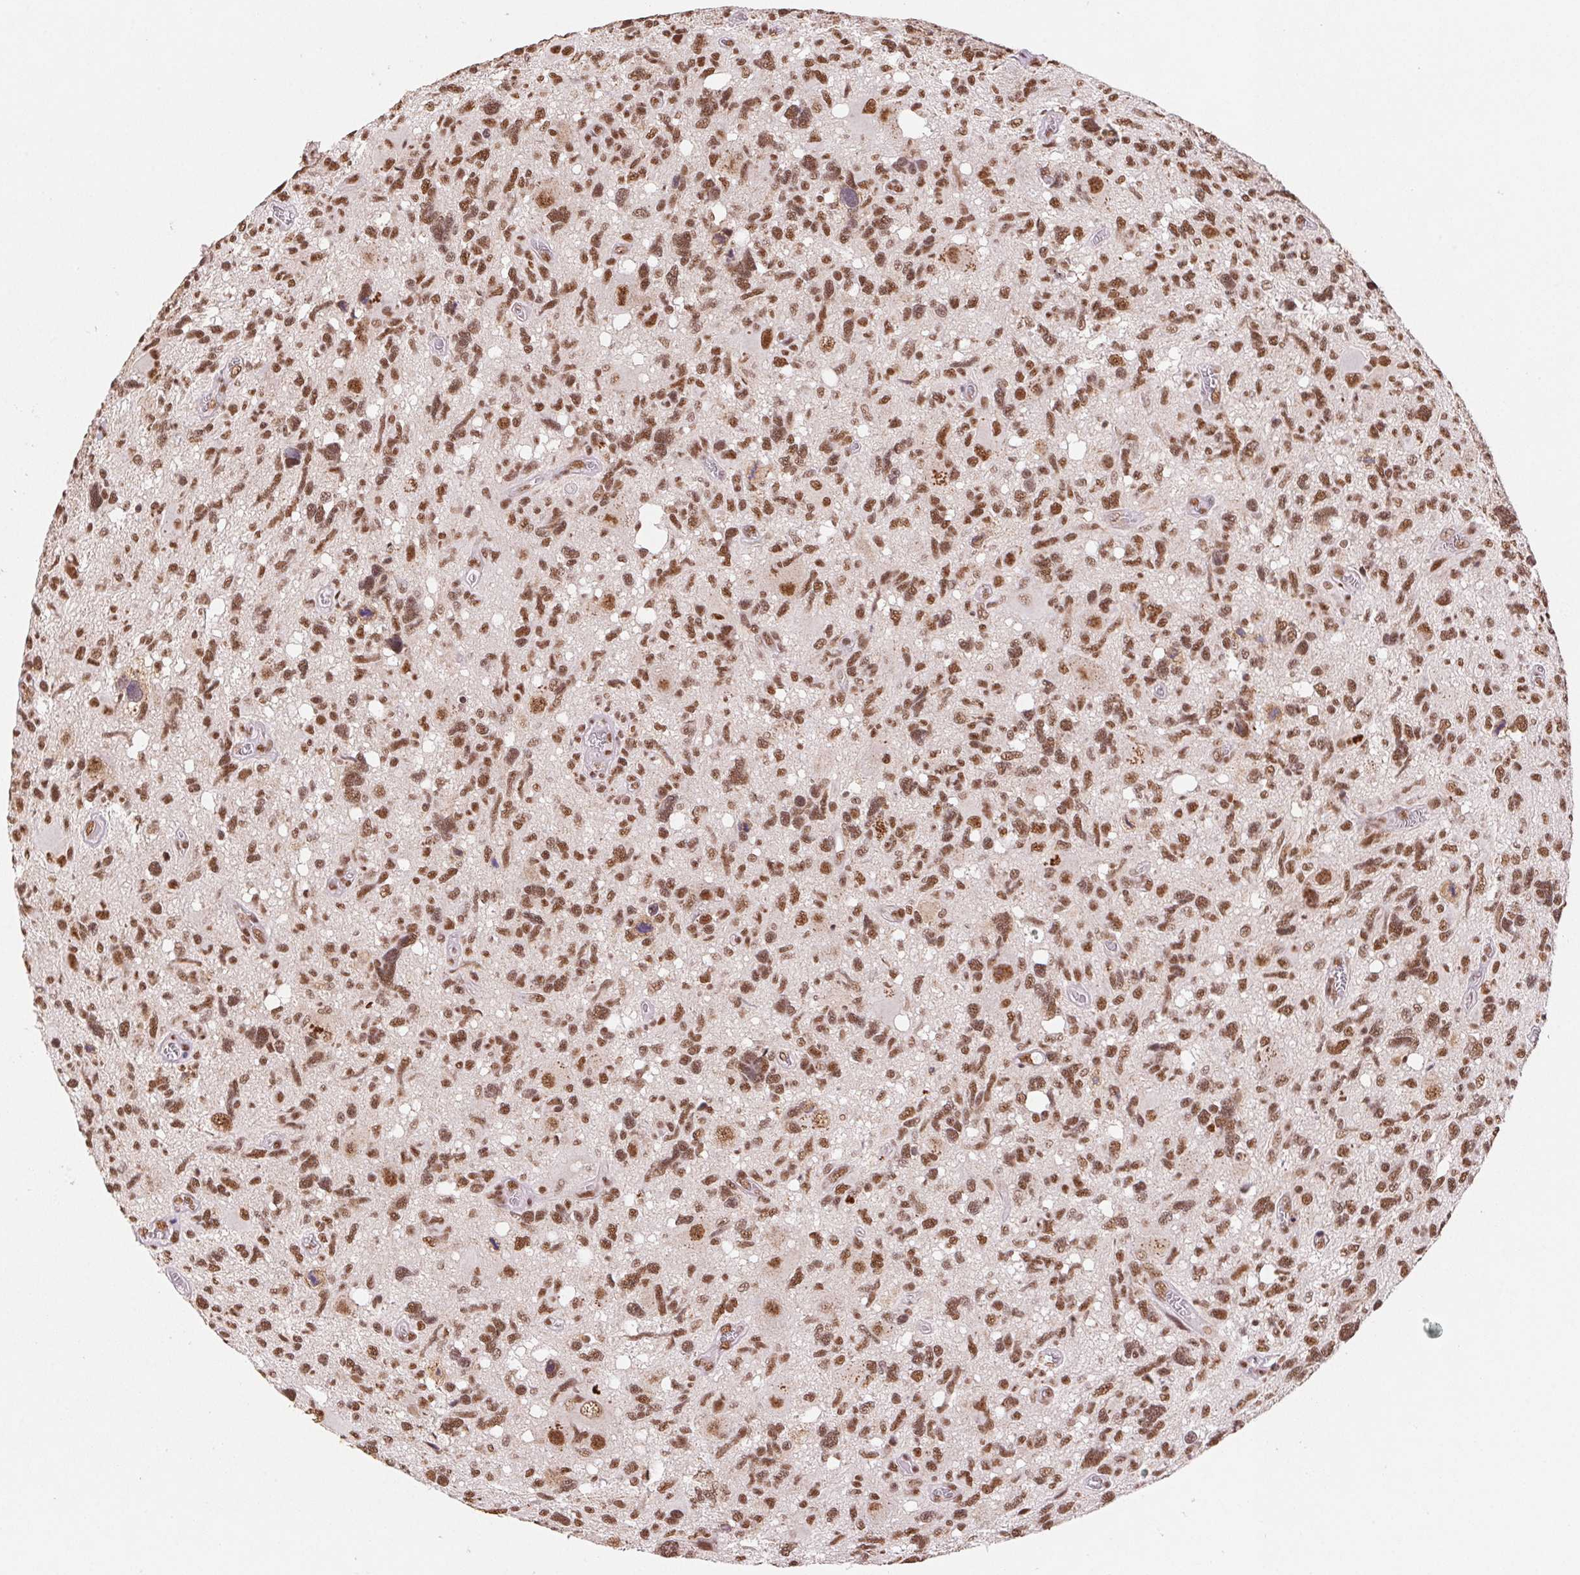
{"staining": {"intensity": "moderate", "quantity": ">75%", "location": "nuclear"}, "tissue": "glioma", "cell_type": "Tumor cells", "image_type": "cancer", "snomed": [{"axis": "morphology", "description": "Glioma, malignant, High grade"}, {"axis": "topography", "description": "Brain"}], "caption": "DAB immunohistochemical staining of human glioma shows moderate nuclear protein staining in about >75% of tumor cells.", "gene": "SNRPG", "patient": {"sex": "male", "age": 49}}